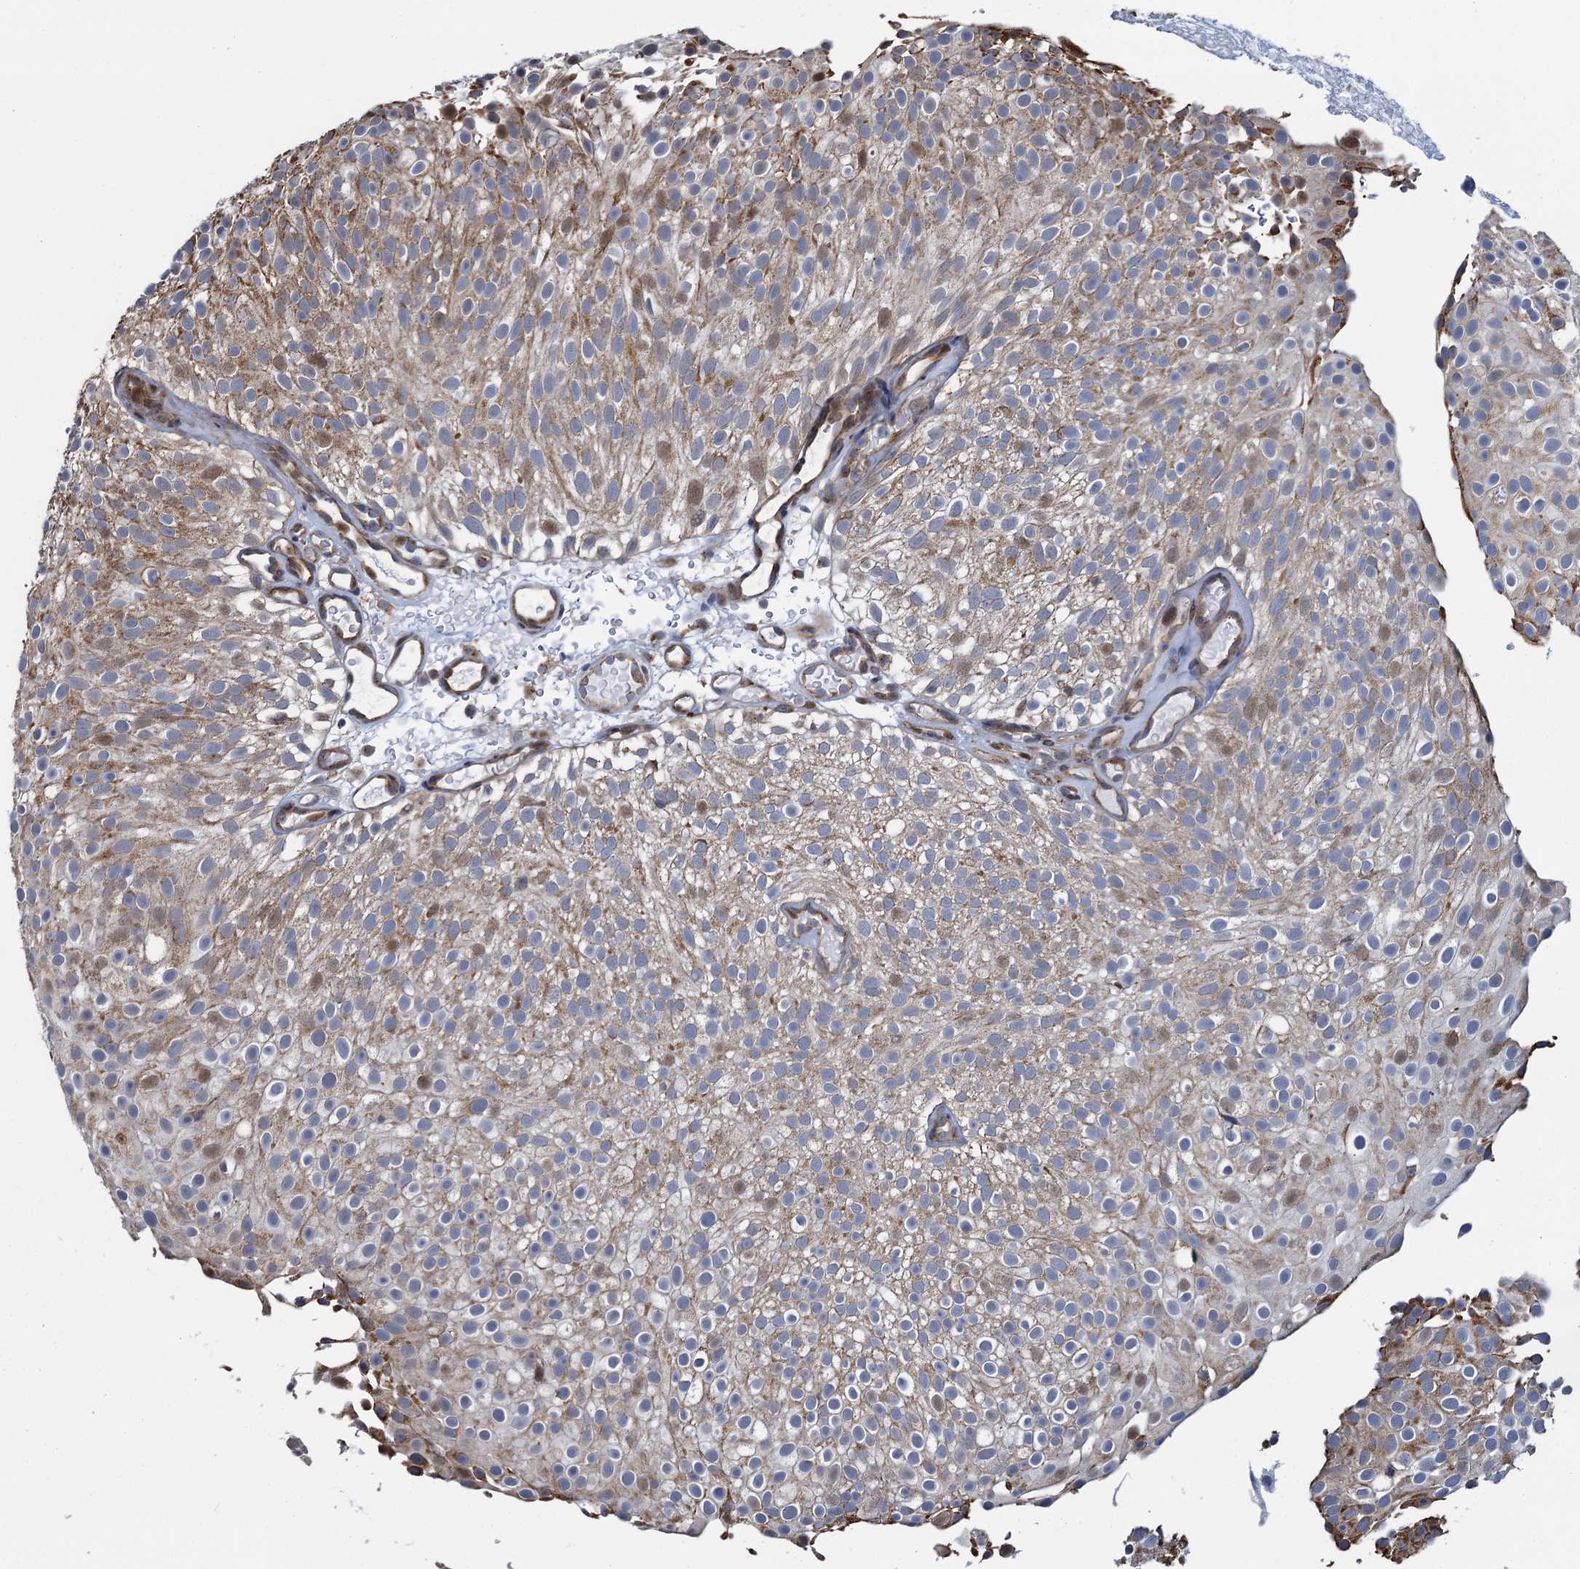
{"staining": {"intensity": "weak", "quantity": "25%-75%", "location": "cytoplasmic/membranous"}, "tissue": "urothelial cancer", "cell_type": "Tumor cells", "image_type": "cancer", "snomed": [{"axis": "morphology", "description": "Urothelial carcinoma, Low grade"}, {"axis": "topography", "description": "Urinary bladder"}], "caption": "A high-resolution image shows immunohistochemistry staining of low-grade urothelial carcinoma, which displays weak cytoplasmic/membranous positivity in about 25%-75% of tumor cells. The staining was performed using DAB to visualize the protein expression in brown, while the nuclei were stained in blue with hematoxylin (Magnification: 20x).", "gene": "CCDC102A", "patient": {"sex": "male", "age": 78}}